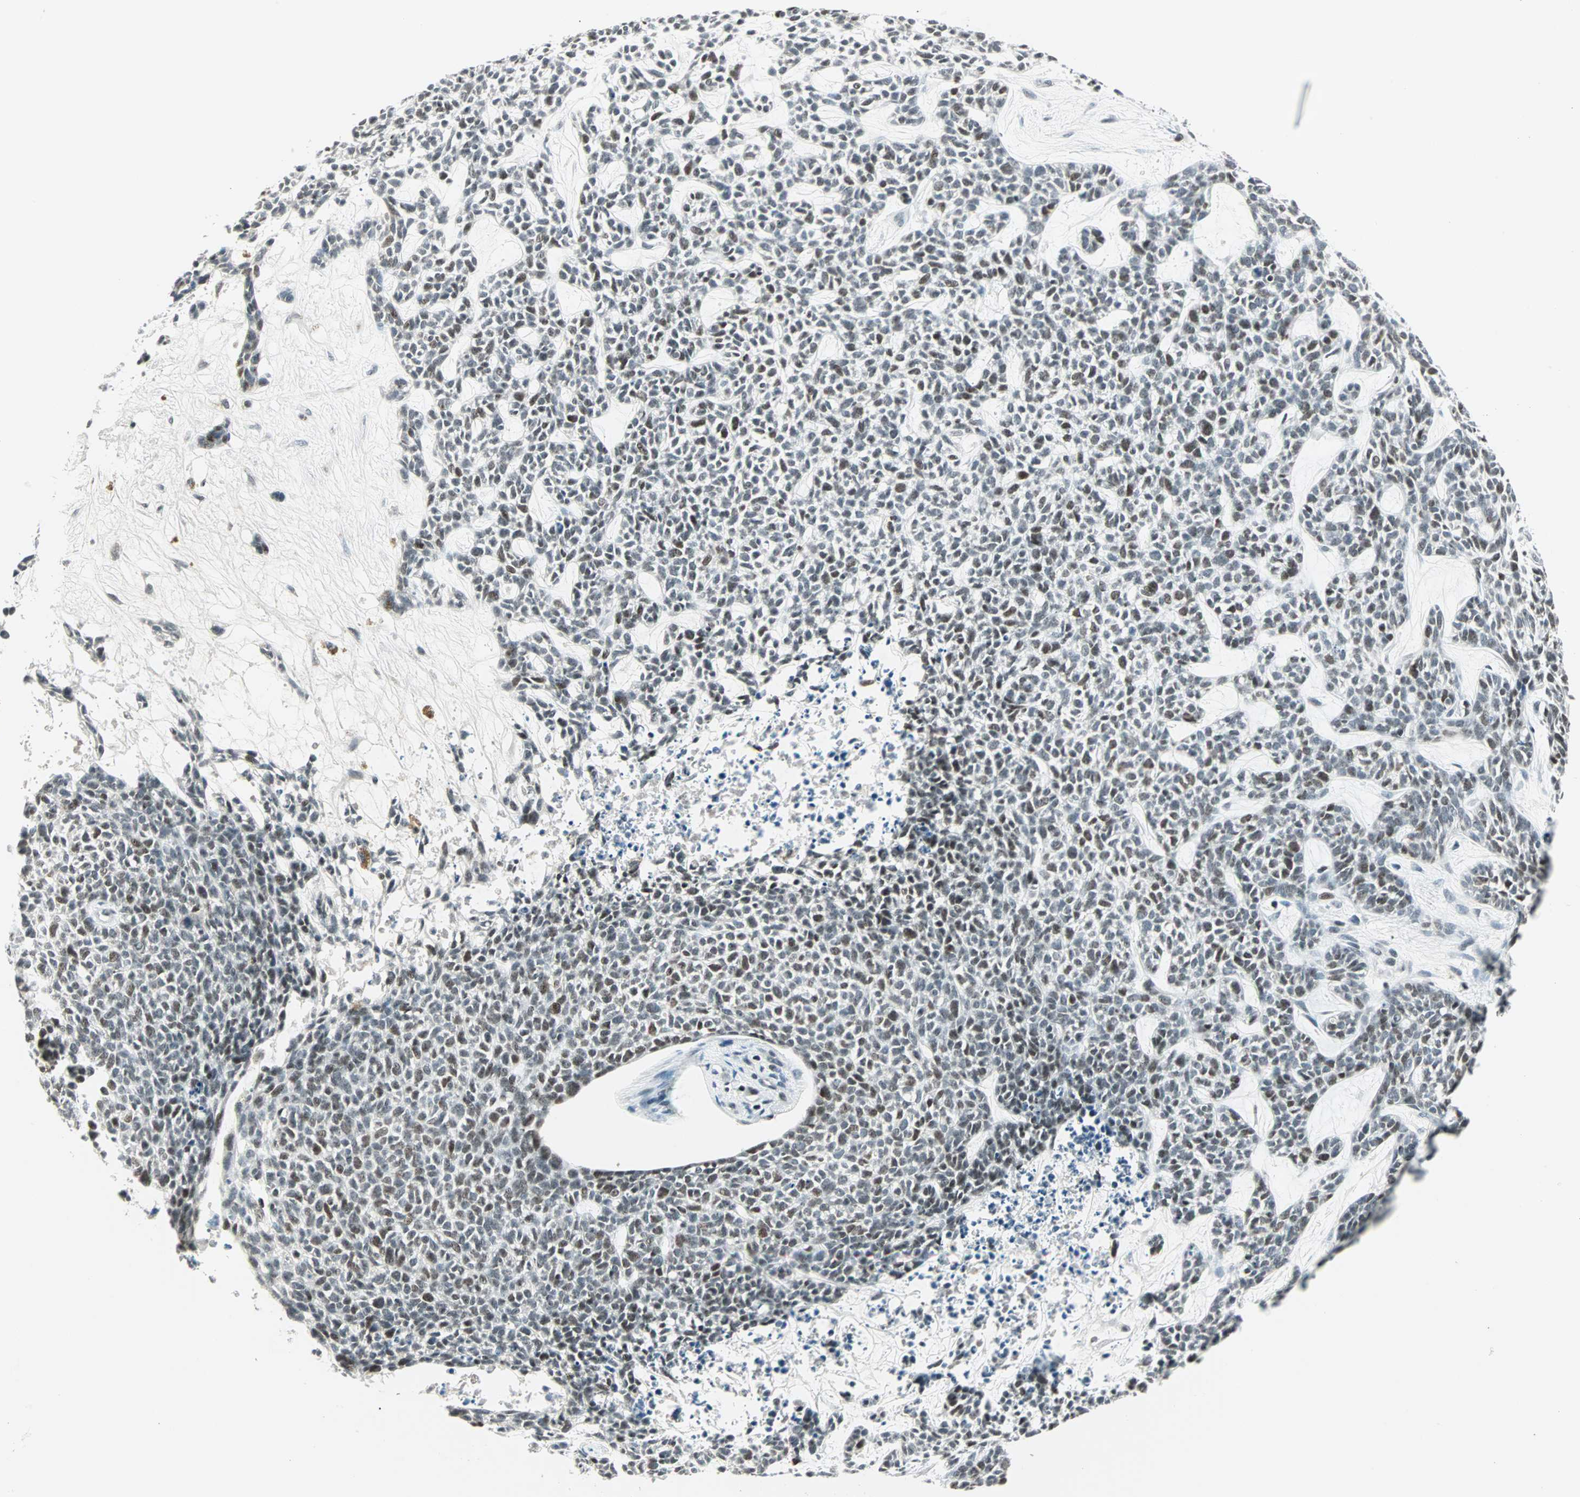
{"staining": {"intensity": "weak", "quantity": "25%-75%", "location": "nuclear"}, "tissue": "skin cancer", "cell_type": "Tumor cells", "image_type": "cancer", "snomed": [{"axis": "morphology", "description": "Basal cell carcinoma"}, {"axis": "topography", "description": "Skin"}], "caption": "Protein staining of skin basal cell carcinoma tissue shows weak nuclear expression in approximately 25%-75% of tumor cells. The protein of interest is stained brown, and the nuclei are stained in blue (DAB IHC with brightfield microscopy, high magnification).", "gene": "SIN3A", "patient": {"sex": "female", "age": 84}}